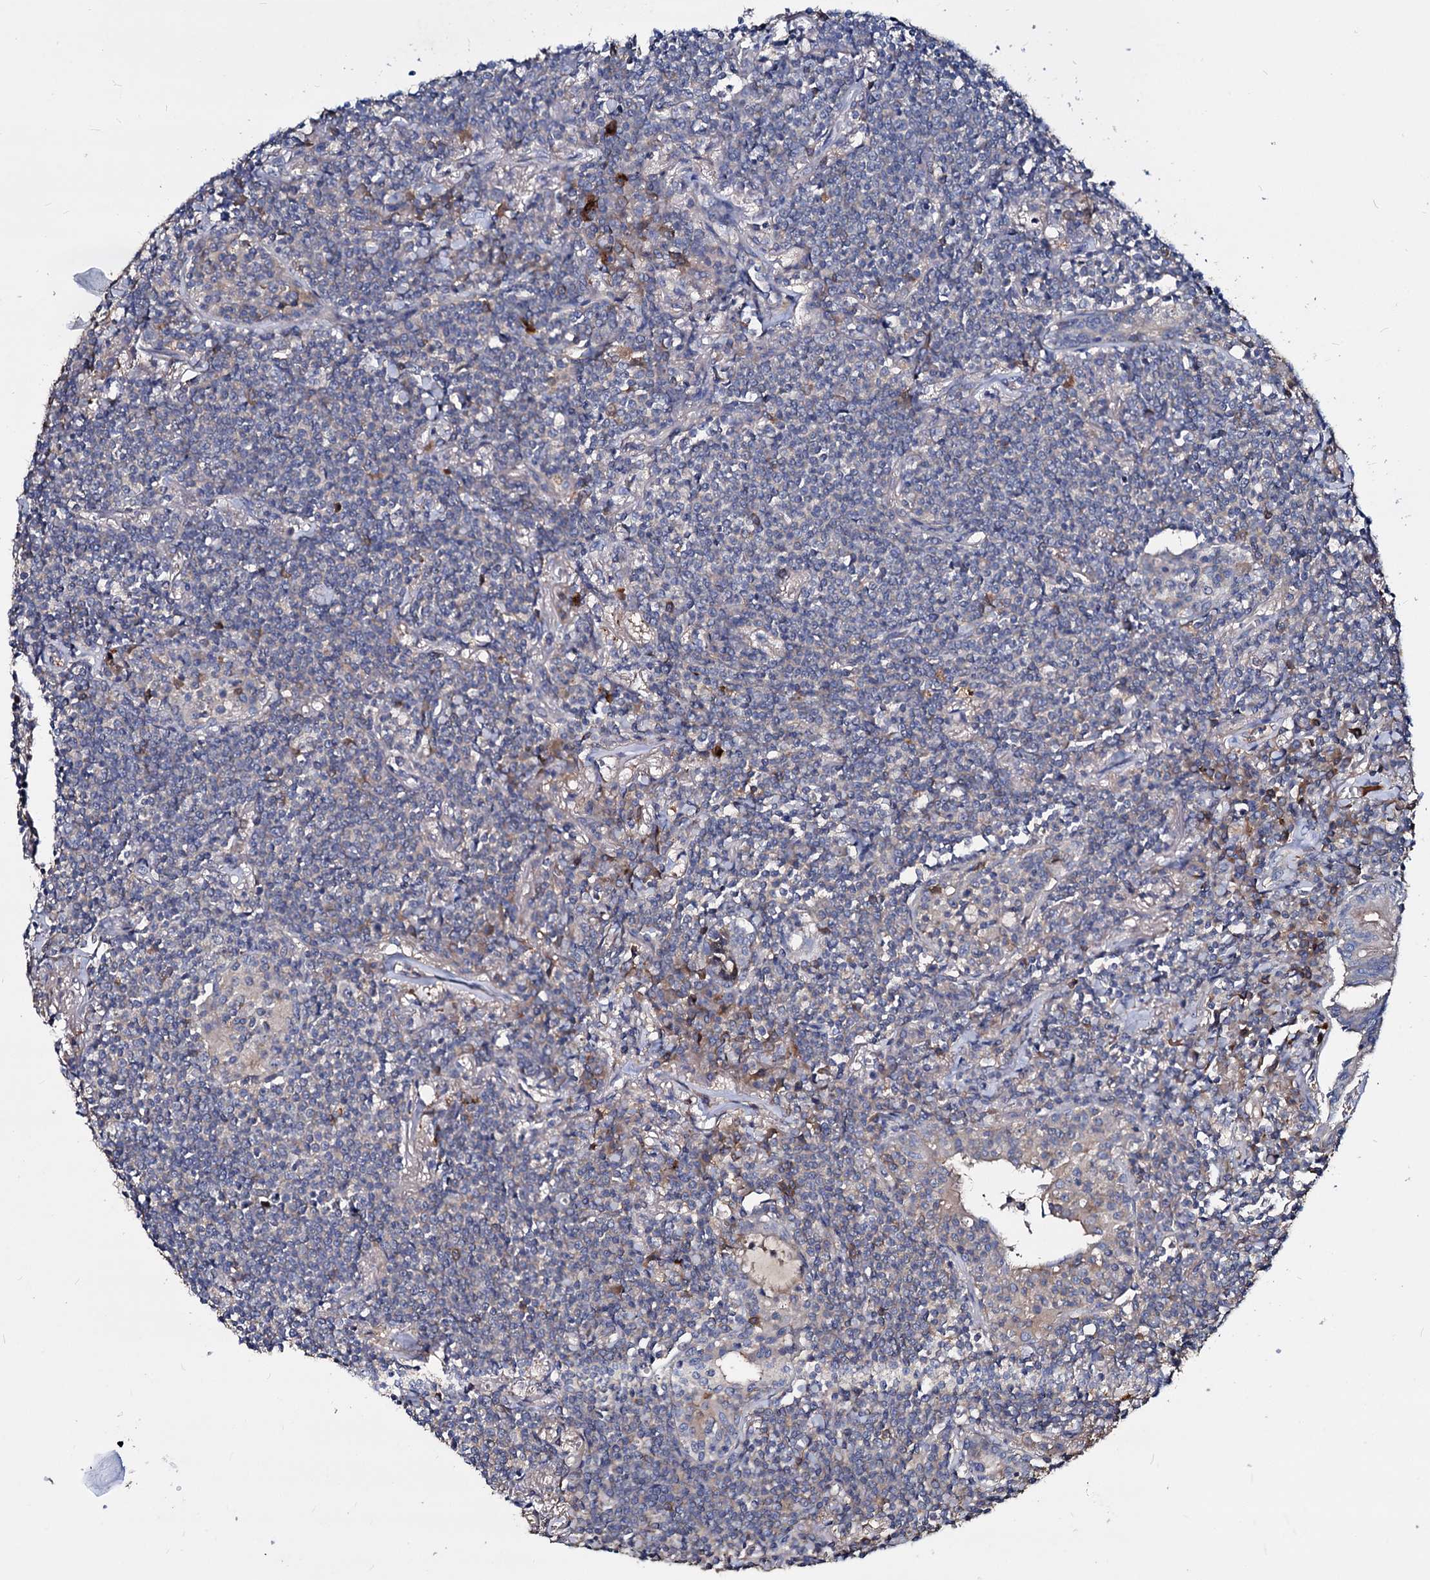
{"staining": {"intensity": "negative", "quantity": "none", "location": "none"}, "tissue": "lymphoma", "cell_type": "Tumor cells", "image_type": "cancer", "snomed": [{"axis": "morphology", "description": "Malignant lymphoma, non-Hodgkin's type, Low grade"}, {"axis": "topography", "description": "Lung"}], "caption": "Protein analysis of lymphoma shows no significant expression in tumor cells.", "gene": "ACY3", "patient": {"sex": "female", "age": 71}}